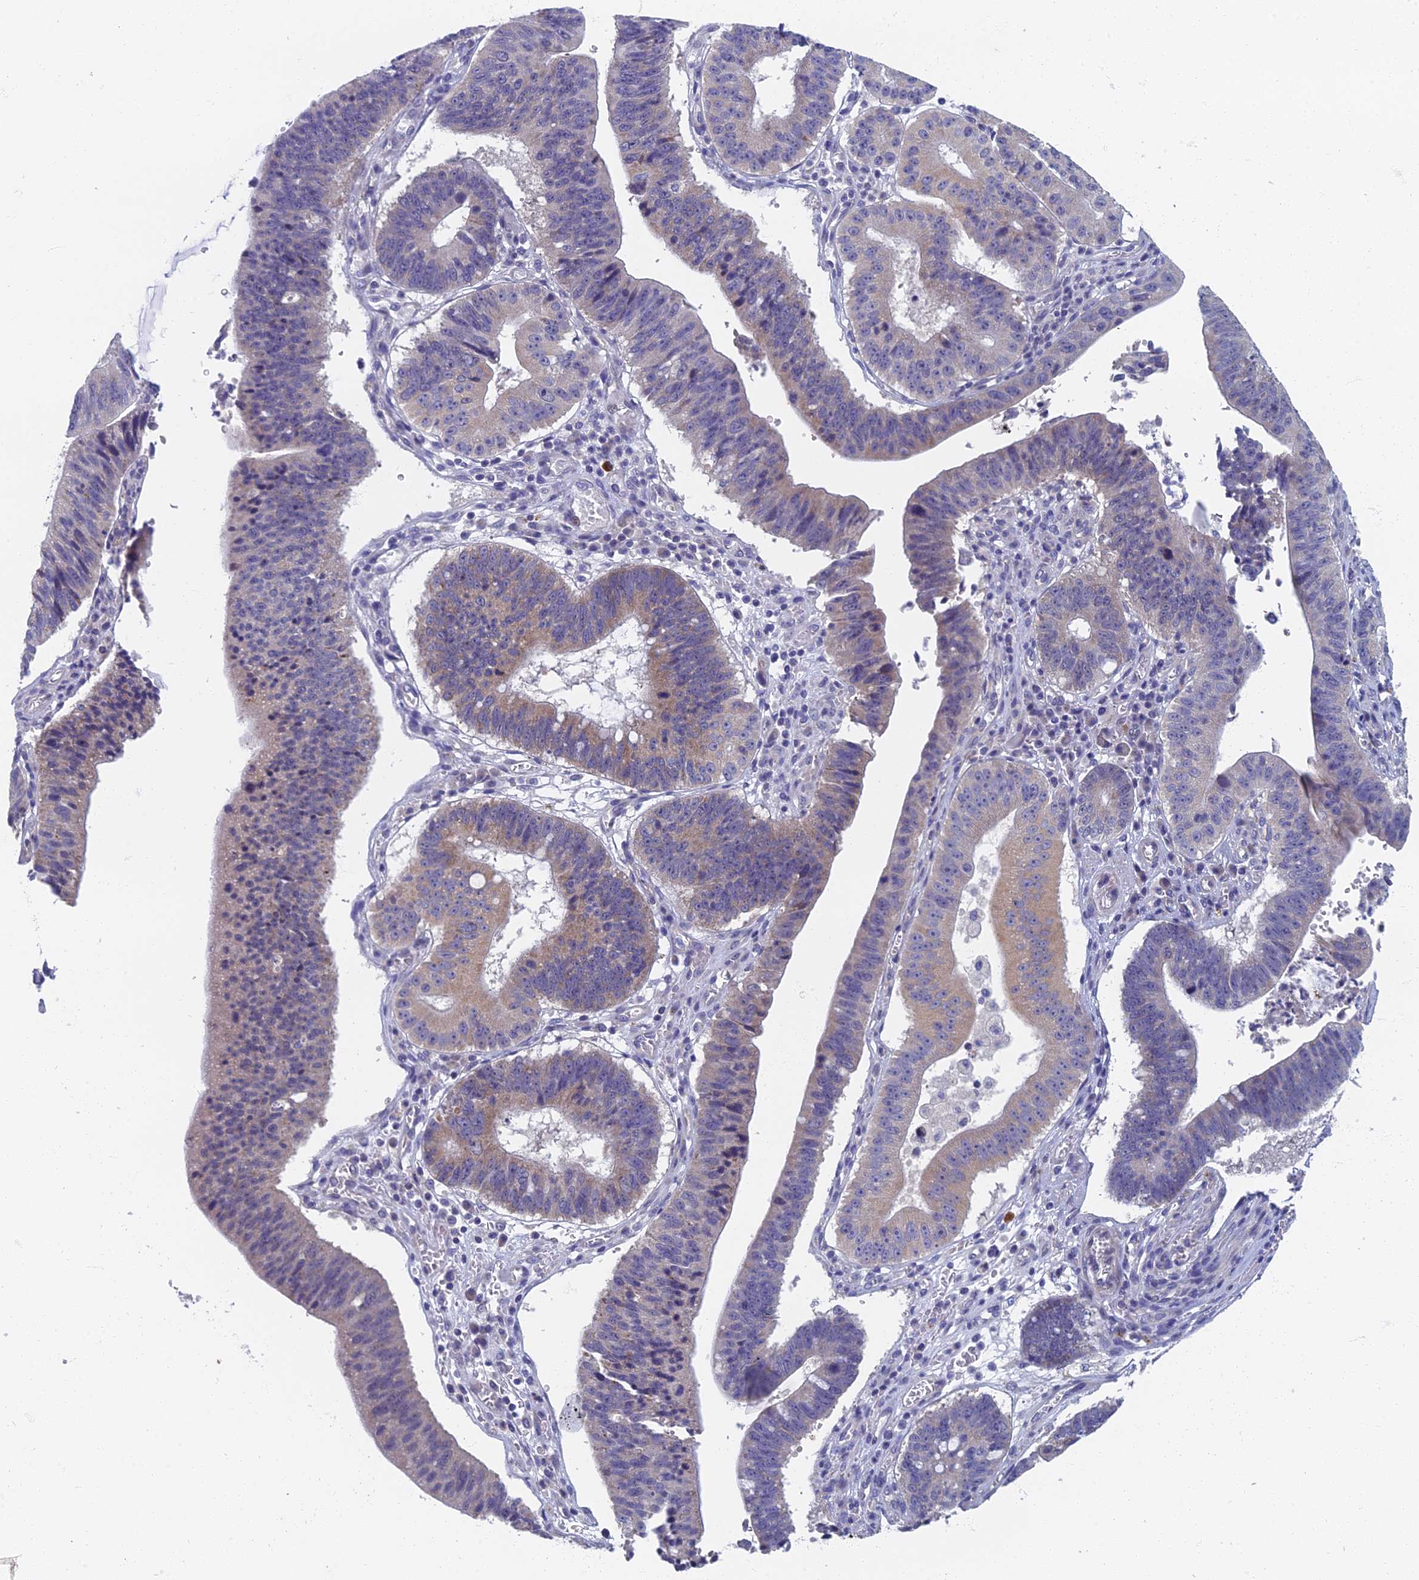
{"staining": {"intensity": "moderate", "quantity": "<25%", "location": "cytoplasmic/membranous"}, "tissue": "stomach cancer", "cell_type": "Tumor cells", "image_type": "cancer", "snomed": [{"axis": "morphology", "description": "Adenocarcinoma, NOS"}, {"axis": "topography", "description": "Stomach"}], "caption": "Human stomach cancer (adenocarcinoma) stained with a brown dye shows moderate cytoplasmic/membranous positive positivity in about <25% of tumor cells.", "gene": "SPIN4", "patient": {"sex": "male", "age": 59}}